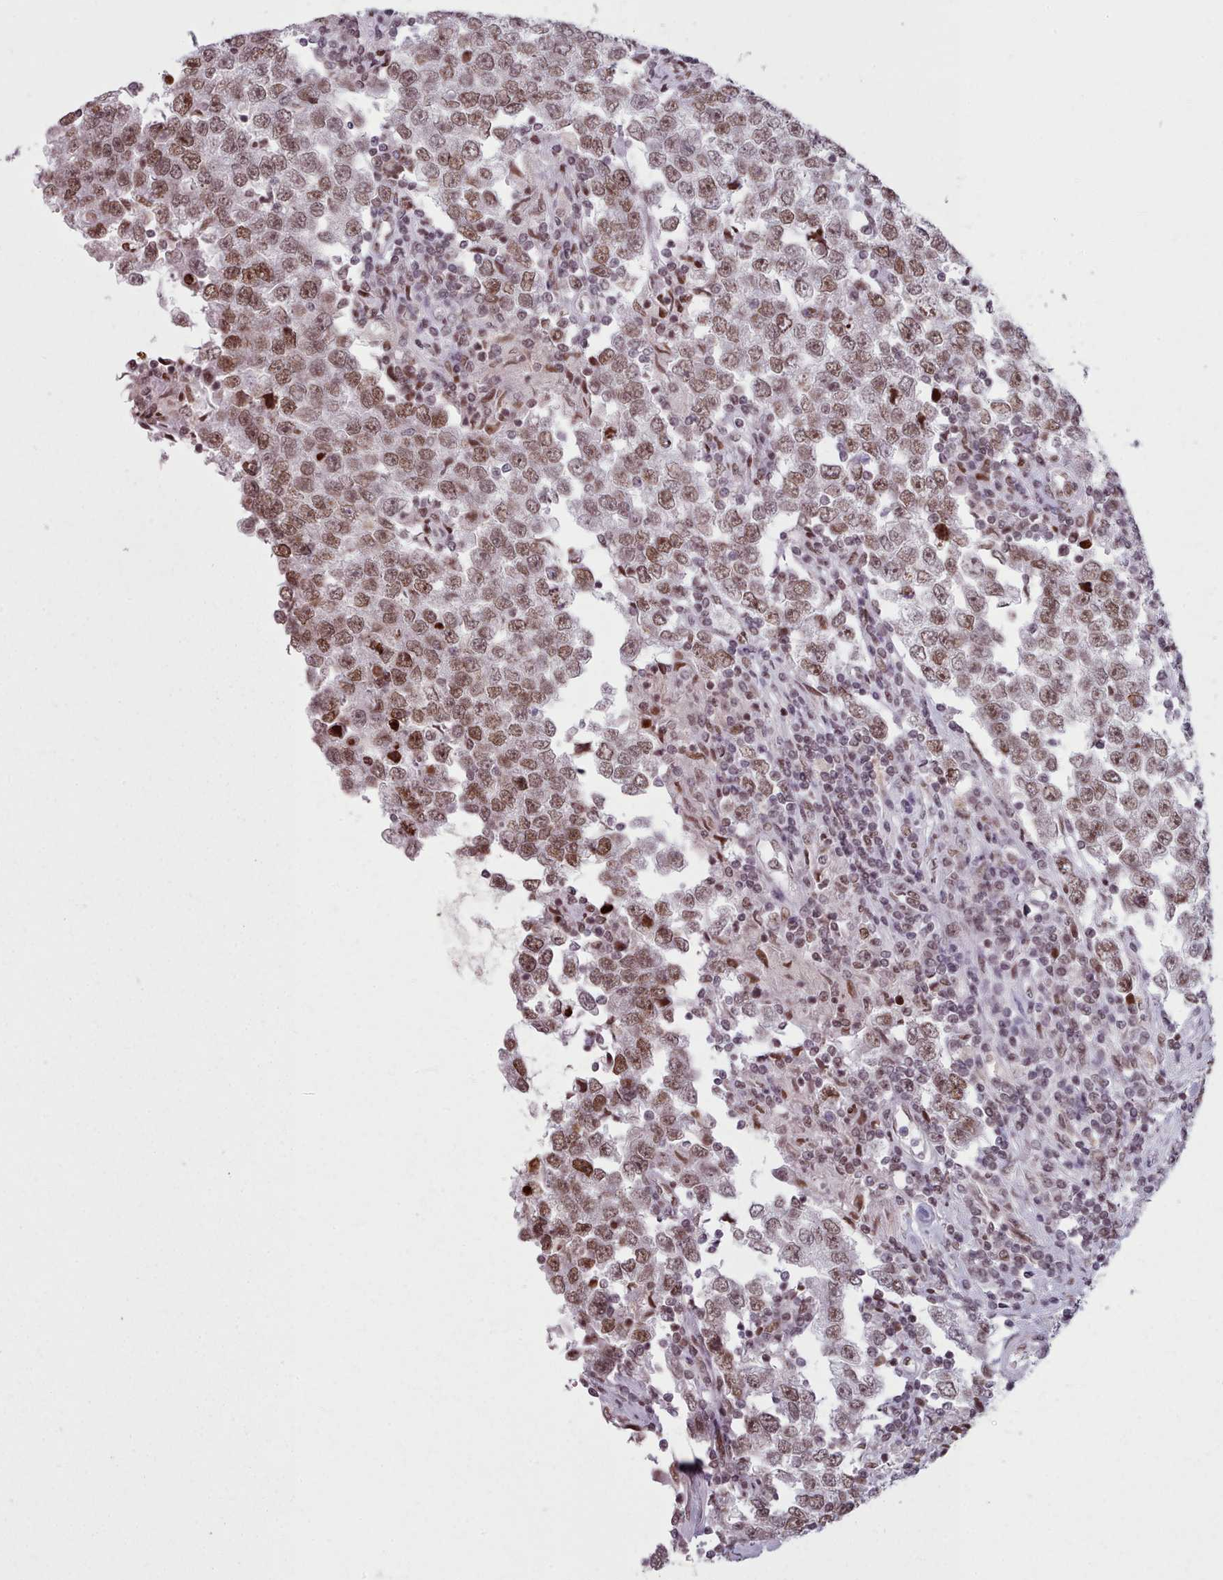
{"staining": {"intensity": "moderate", "quantity": ">75%", "location": "nuclear"}, "tissue": "testis cancer", "cell_type": "Tumor cells", "image_type": "cancer", "snomed": [{"axis": "morphology", "description": "Seminoma, NOS"}, {"axis": "morphology", "description": "Carcinoma, Embryonal, NOS"}, {"axis": "topography", "description": "Testis"}], "caption": "Approximately >75% of tumor cells in testis cancer exhibit moderate nuclear protein staining as visualized by brown immunohistochemical staining.", "gene": "SRRM1", "patient": {"sex": "male", "age": 28}}